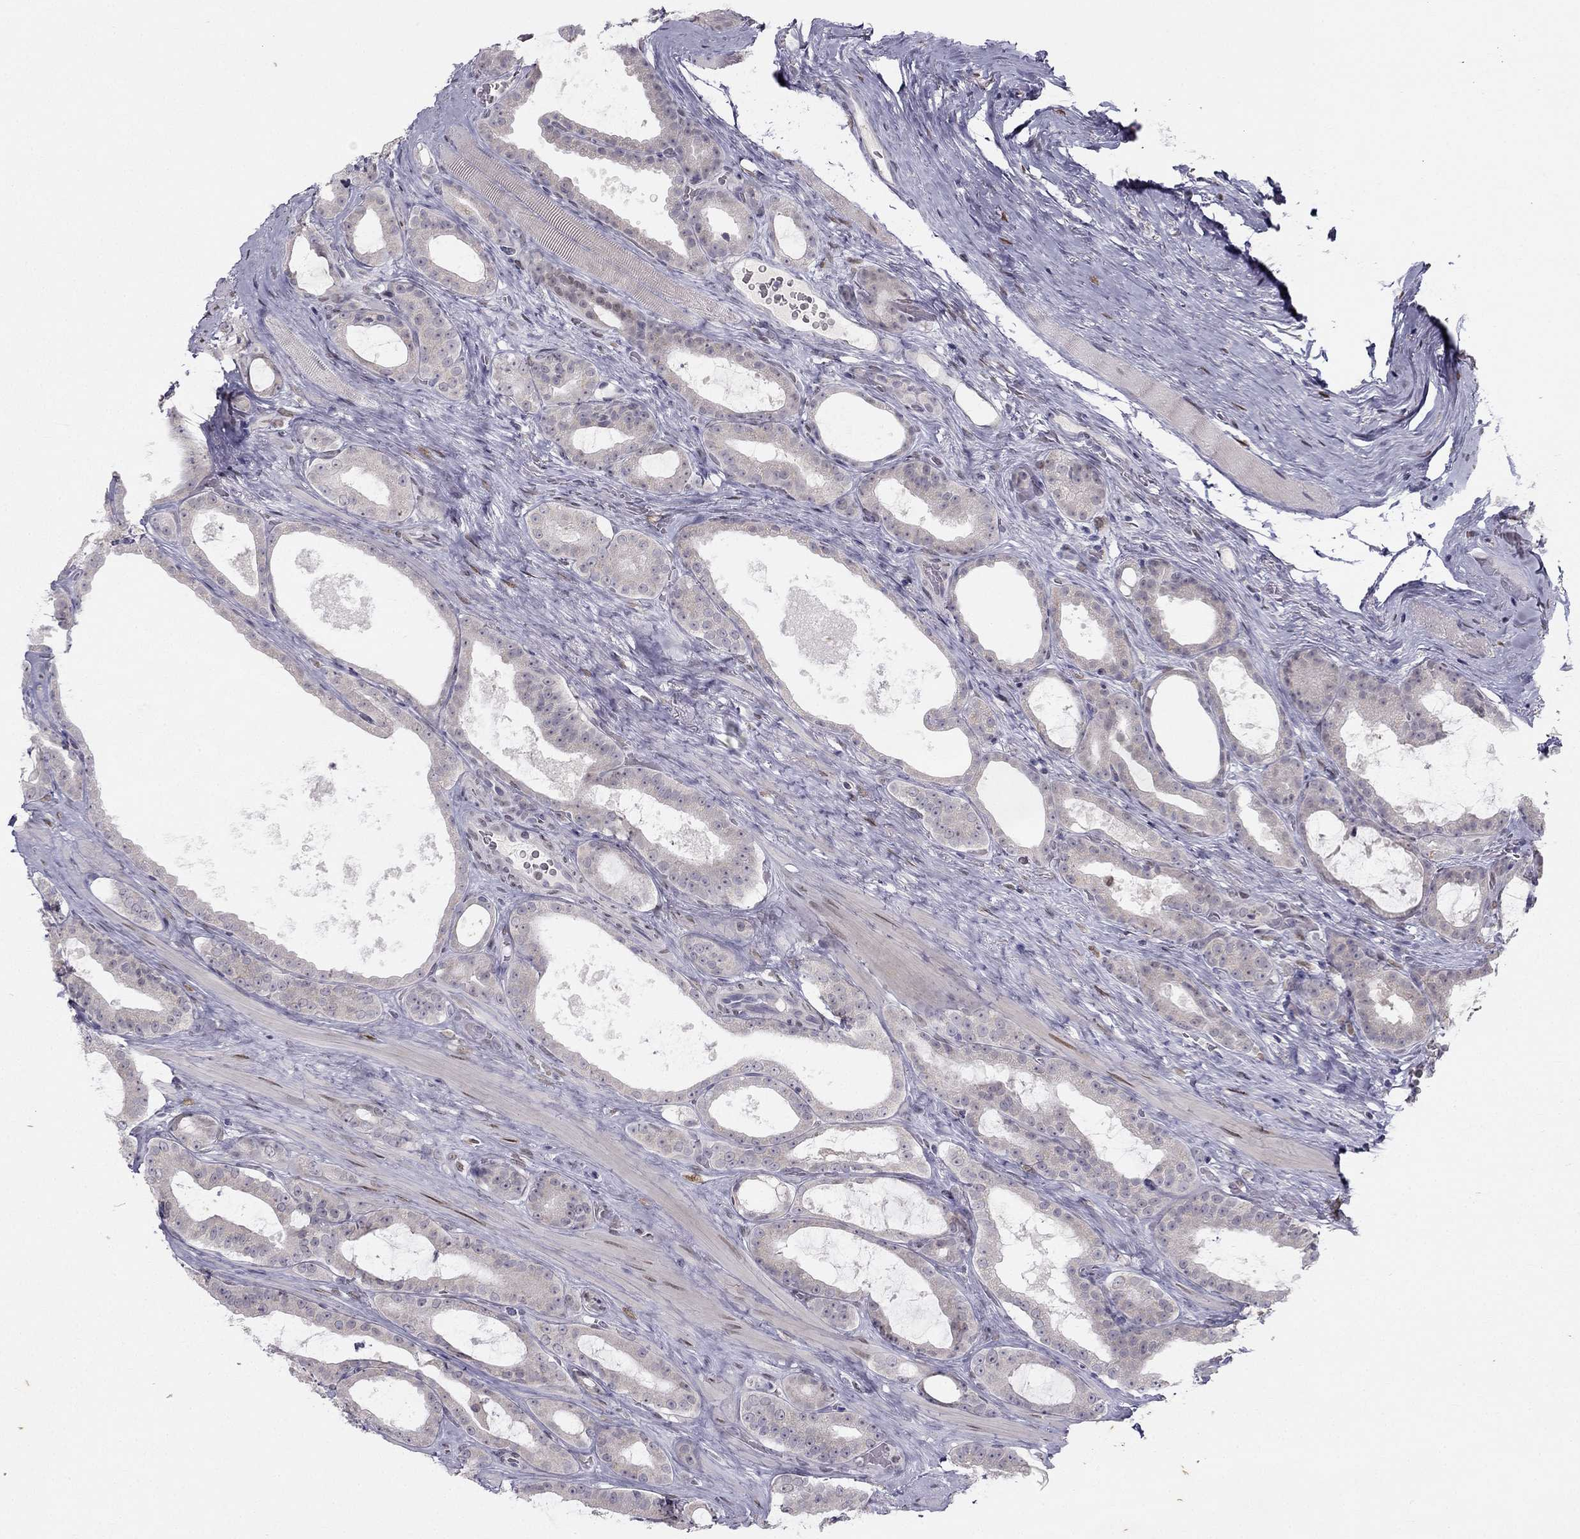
{"staining": {"intensity": "negative", "quantity": "none", "location": "none"}, "tissue": "prostate cancer", "cell_type": "Tumor cells", "image_type": "cancer", "snomed": [{"axis": "morphology", "description": "Adenocarcinoma, NOS"}, {"axis": "topography", "description": "Prostate"}], "caption": "The immunohistochemistry photomicrograph has no significant staining in tumor cells of prostate cancer tissue.", "gene": "TRPS1", "patient": {"sex": "male", "age": 67}}